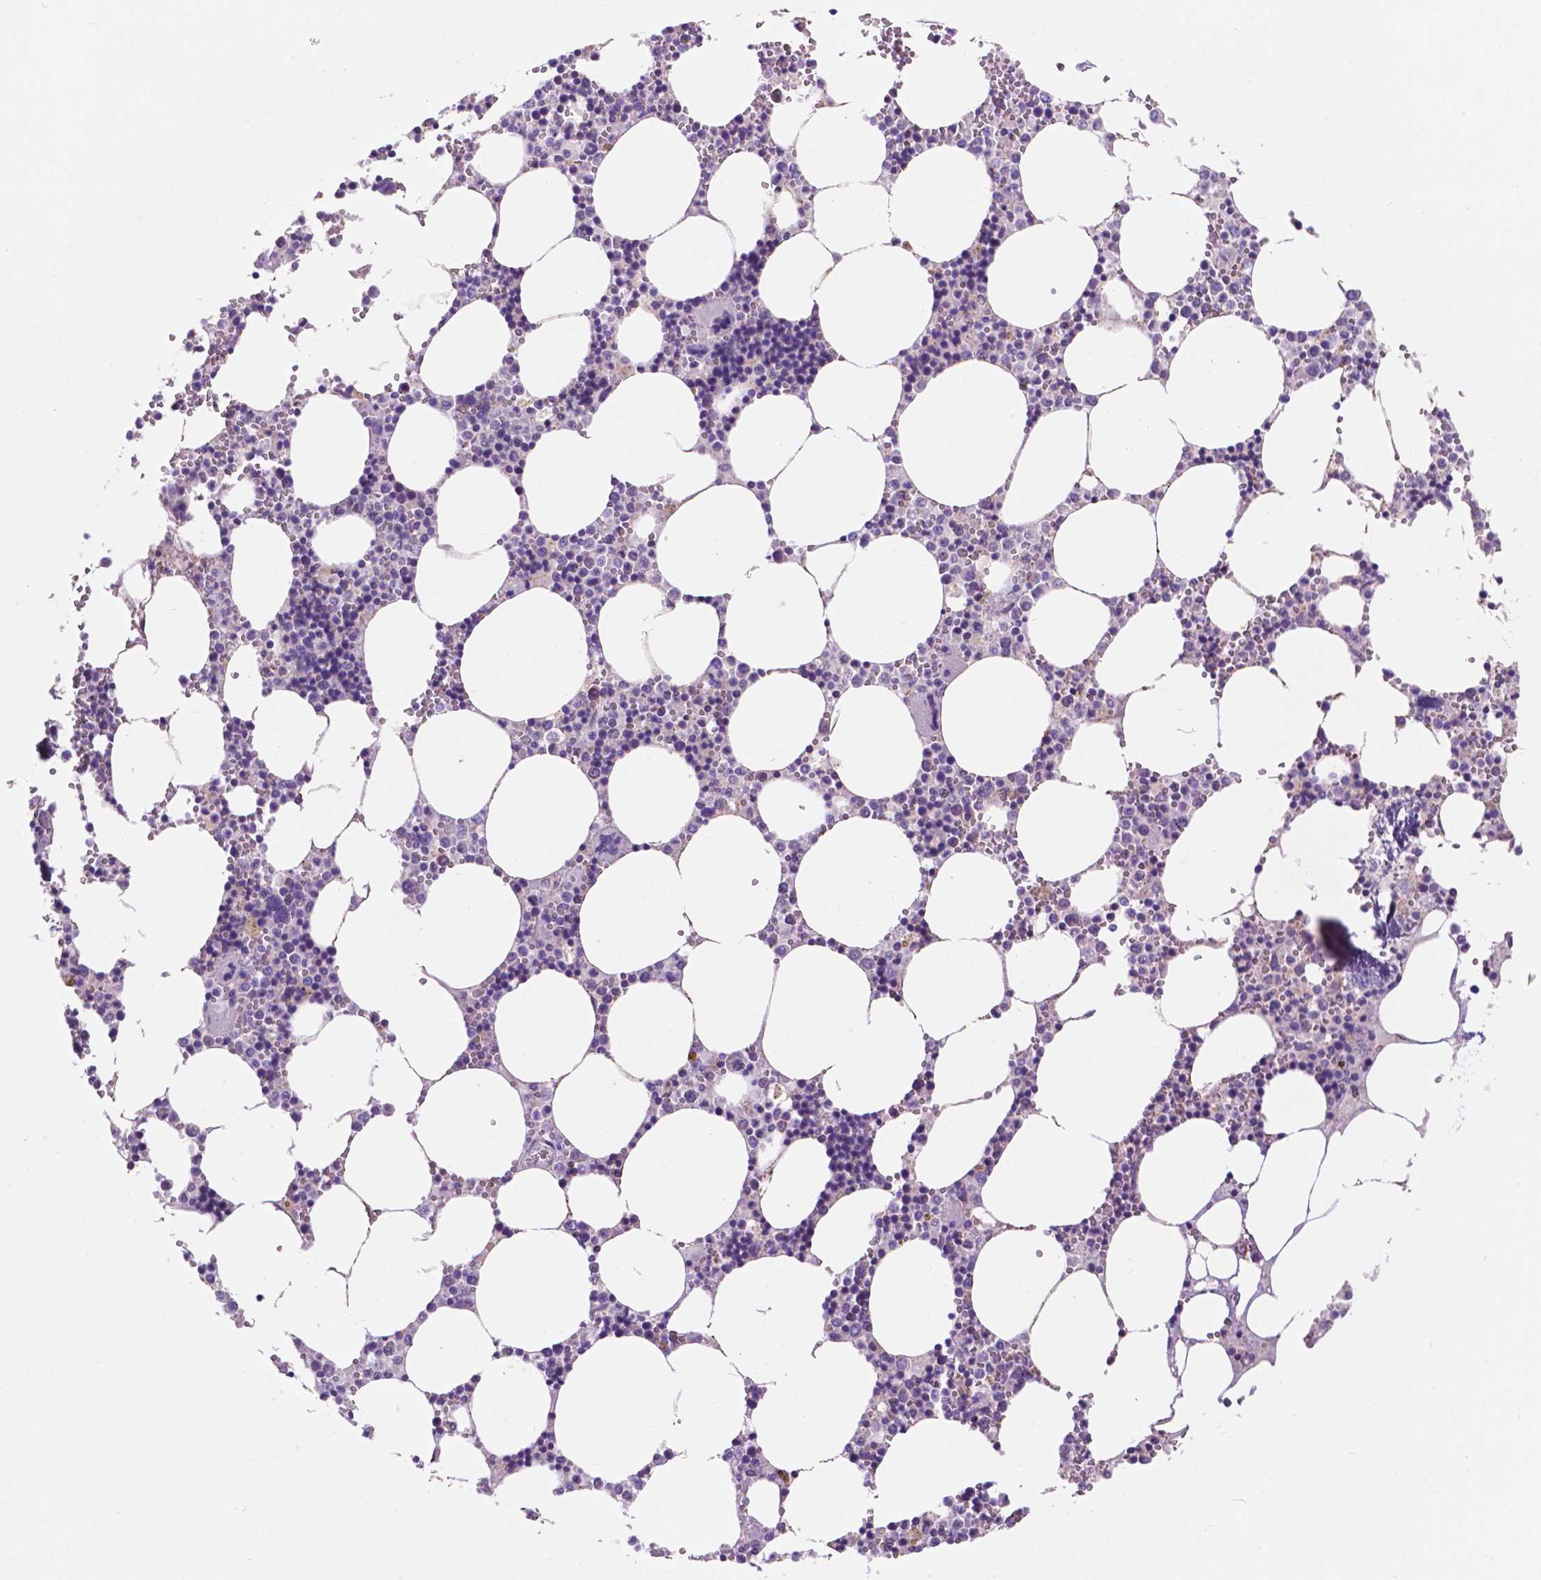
{"staining": {"intensity": "negative", "quantity": "none", "location": "none"}, "tissue": "bone marrow", "cell_type": "Hematopoietic cells", "image_type": "normal", "snomed": [{"axis": "morphology", "description": "Normal tissue, NOS"}, {"axis": "topography", "description": "Bone marrow"}], "caption": "An image of human bone marrow is negative for staining in hematopoietic cells.", "gene": "TRPV5", "patient": {"sex": "male", "age": 54}}